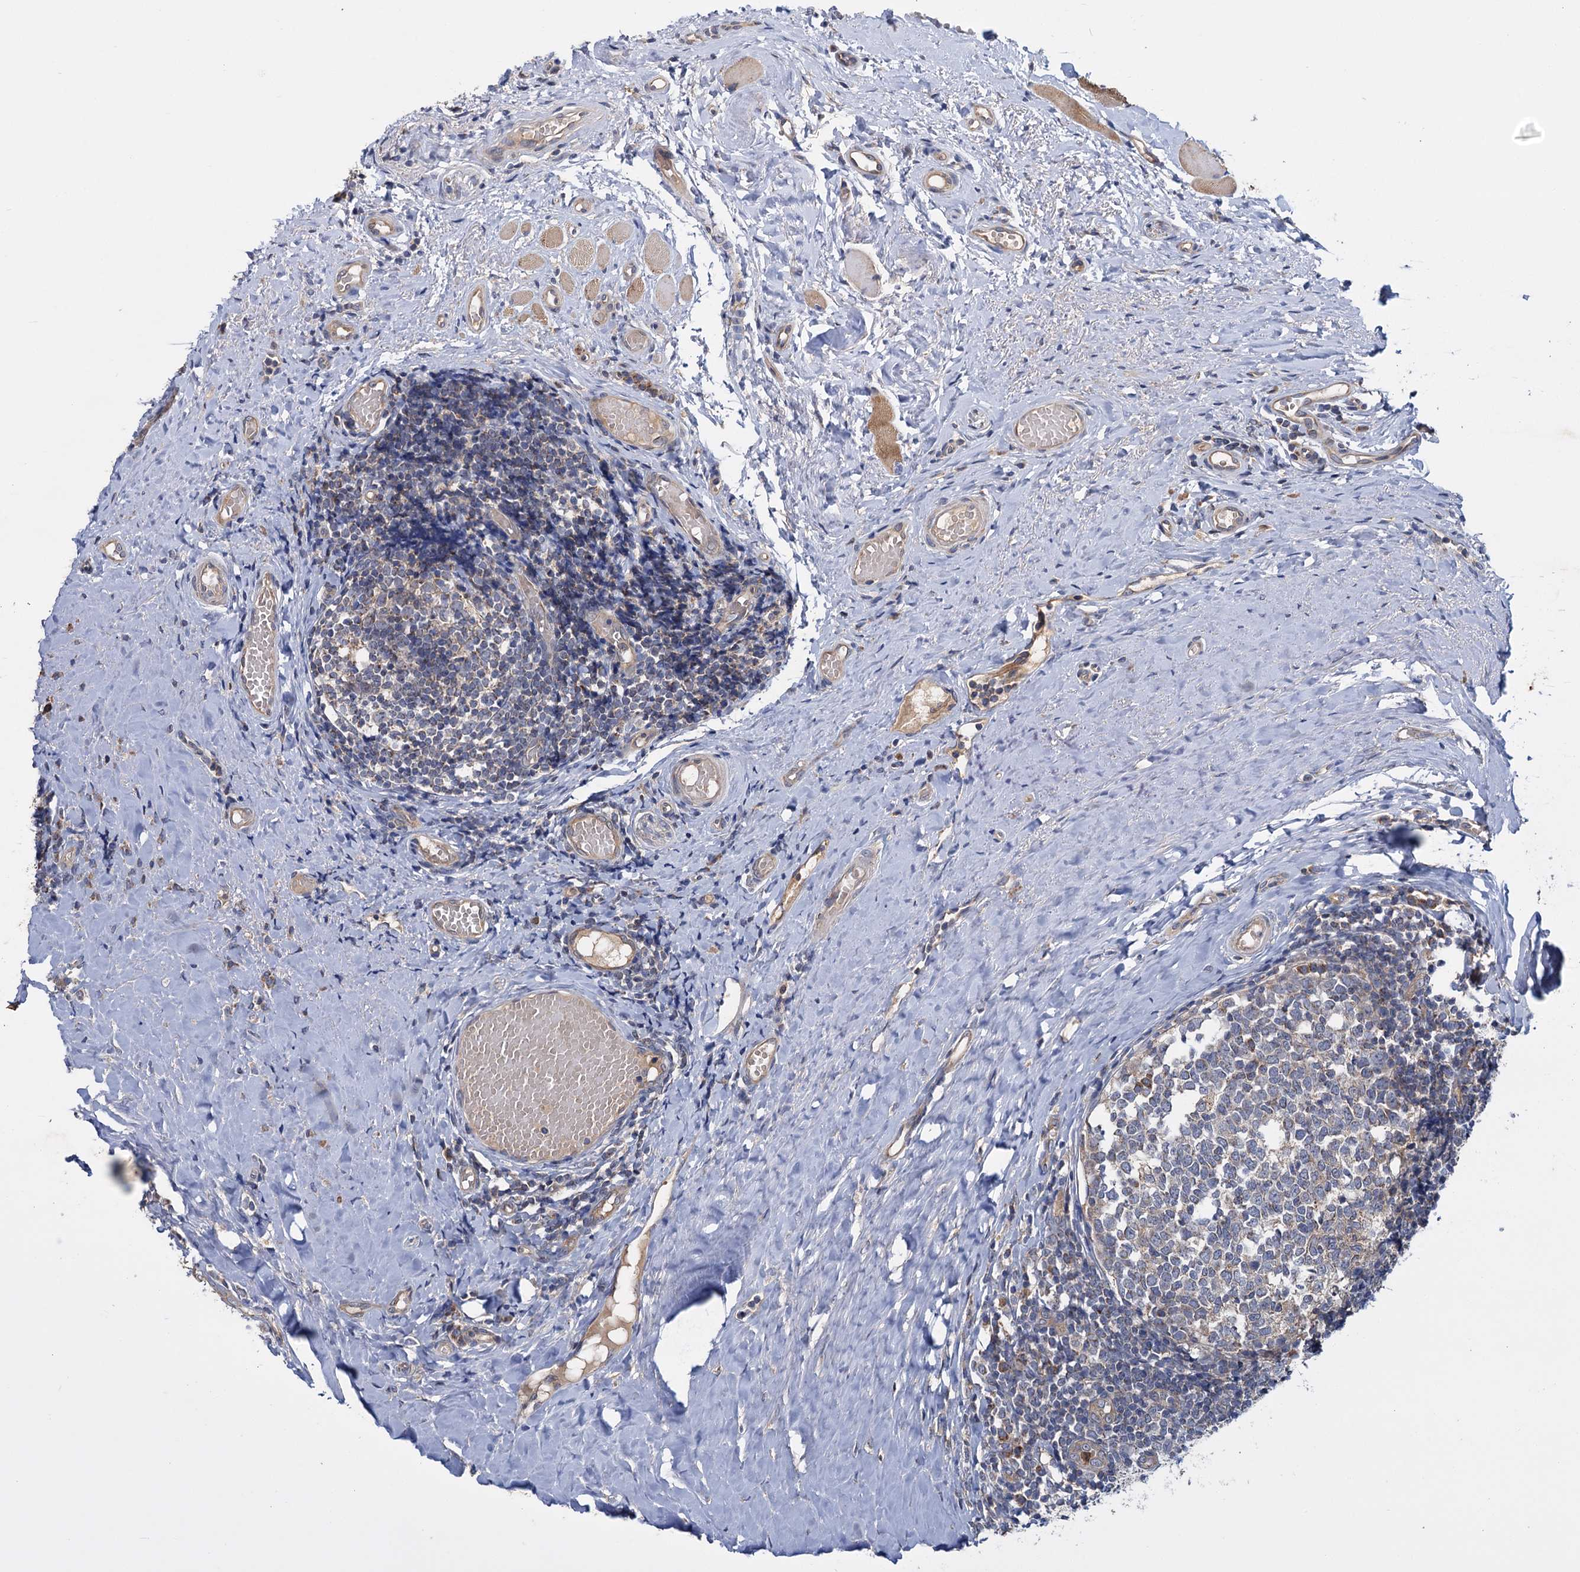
{"staining": {"intensity": "moderate", "quantity": "<25%", "location": "cytoplasmic/membranous"}, "tissue": "tonsil", "cell_type": "Germinal center cells", "image_type": "normal", "snomed": [{"axis": "morphology", "description": "Normal tissue, NOS"}, {"axis": "topography", "description": "Tonsil"}], "caption": "A low amount of moderate cytoplasmic/membranous staining is present in approximately <25% of germinal center cells in benign tonsil. (DAB IHC, brown staining for protein, blue staining for nuclei).", "gene": "DYNC2H1", "patient": {"sex": "female", "age": 19}}